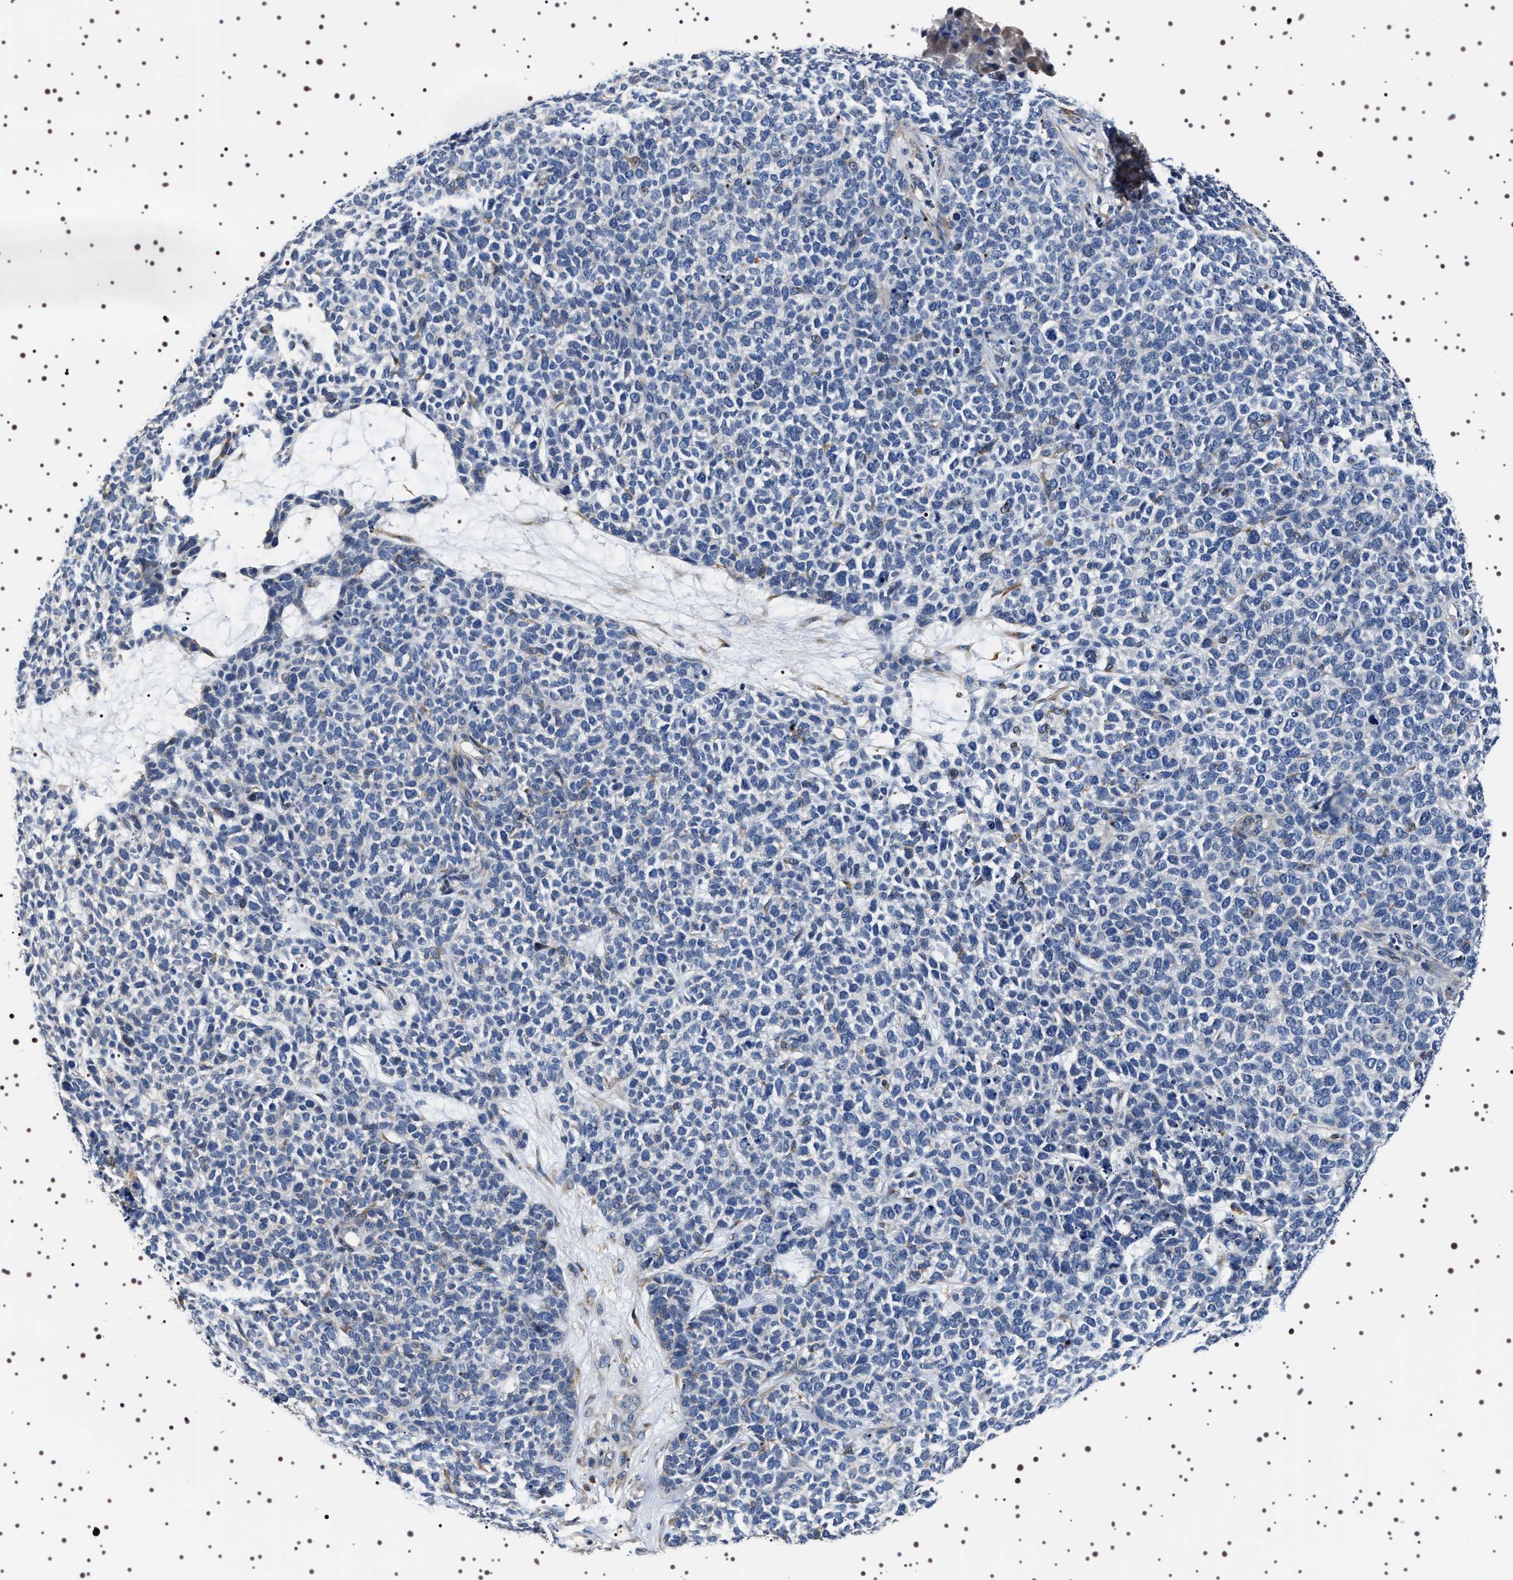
{"staining": {"intensity": "negative", "quantity": "none", "location": "none"}, "tissue": "skin cancer", "cell_type": "Tumor cells", "image_type": "cancer", "snomed": [{"axis": "morphology", "description": "Basal cell carcinoma"}, {"axis": "topography", "description": "Skin"}], "caption": "Immunohistochemical staining of skin cancer exhibits no significant expression in tumor cells.", "gene": "ALPL", "patient": {"sex": "female", "age": 84}}